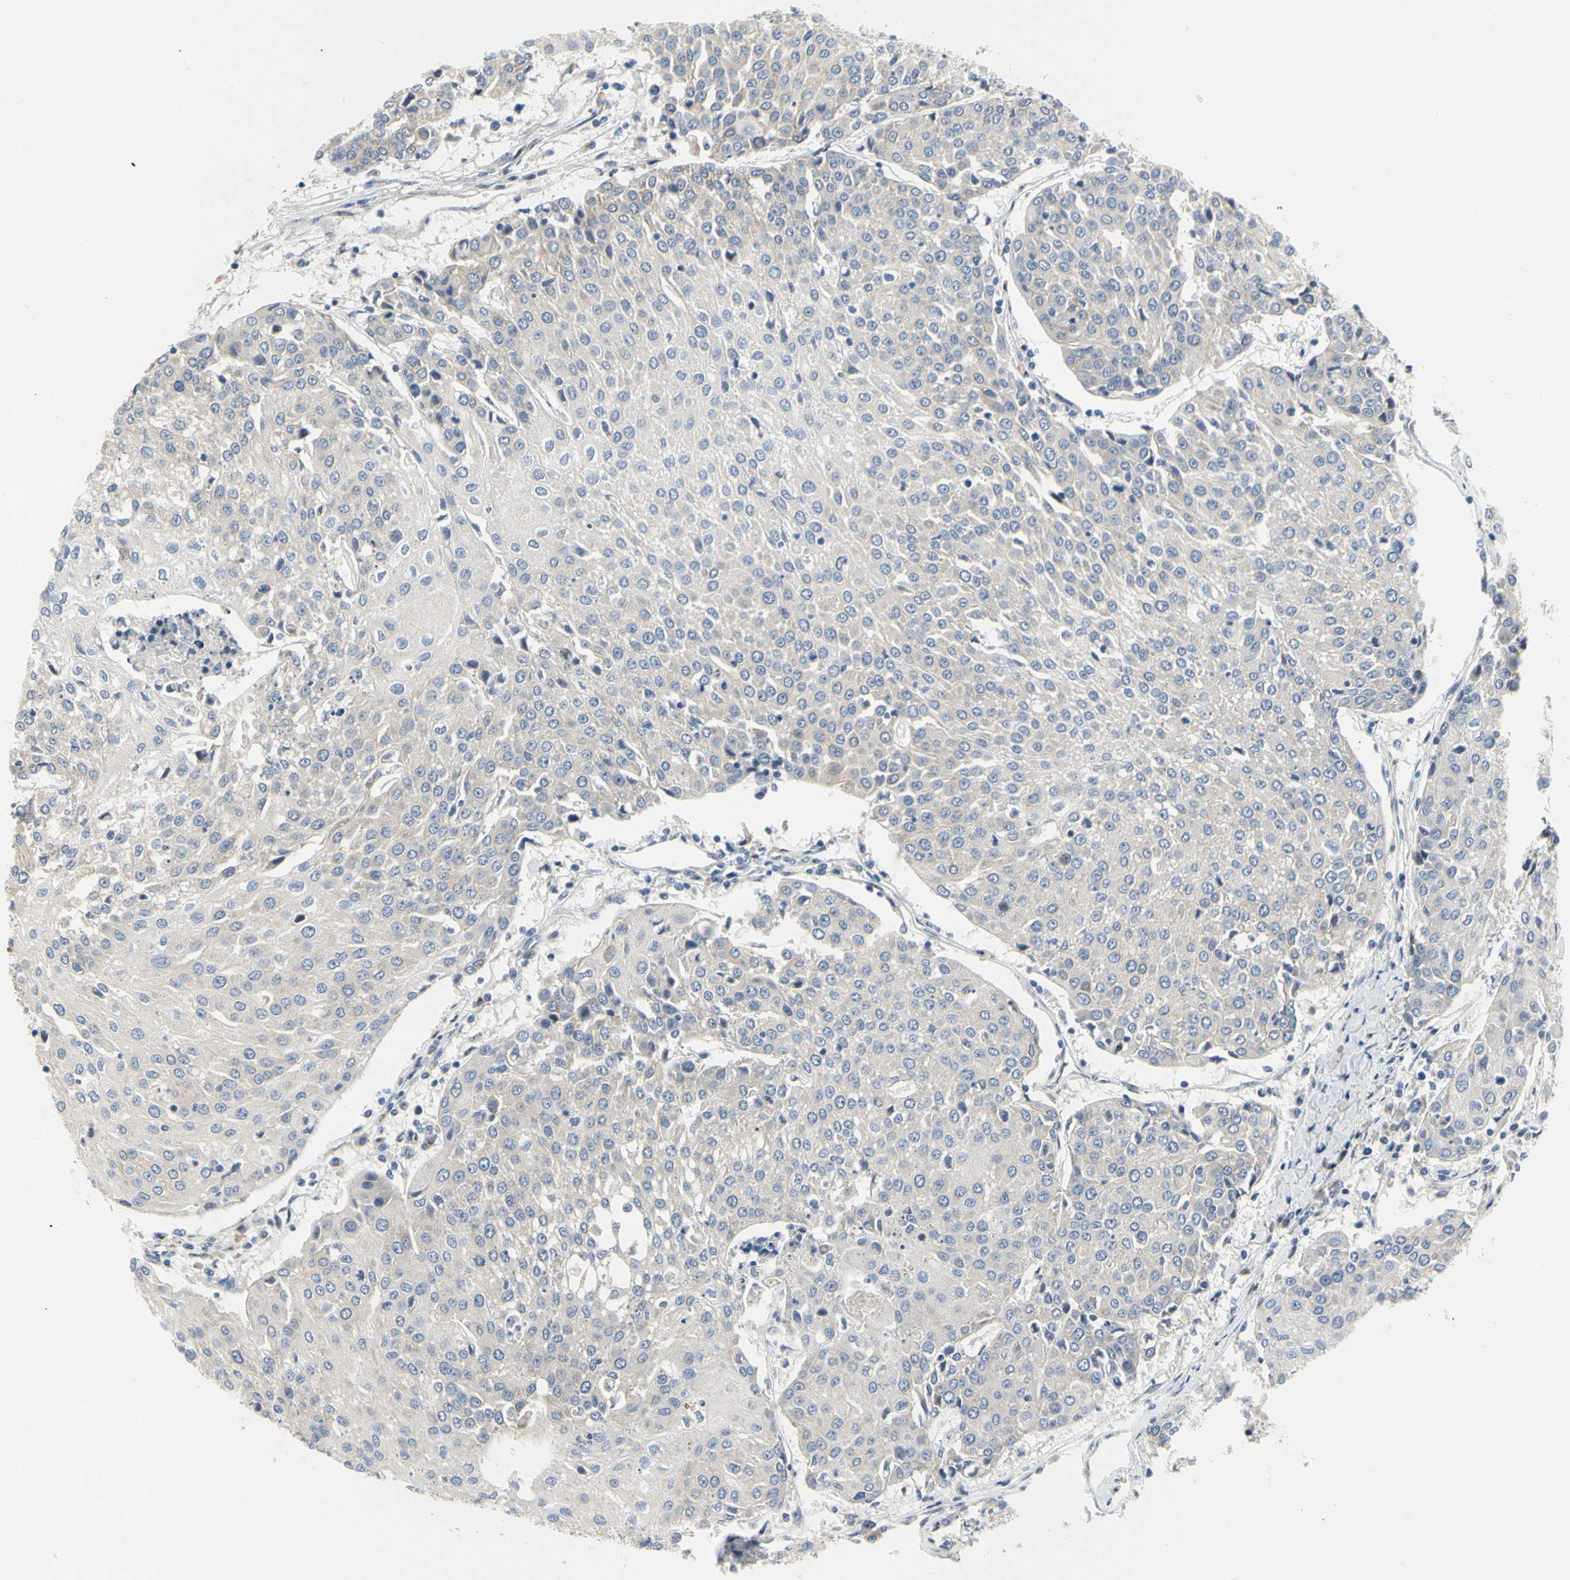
{"staining": {"intensity": "negative", "quantity": "none", "location": "none"}, "tissue": "urothelial cancer", "cell_type": "Tumor cells", "image_type": "cancer", "snomed": [{"axis": "morphology", "description": "Urothelial carcinoma, High grade"}, {"axis": "topography", "description": "Urinary bladder"}], "caption": "A micrograph of urothelial cancer stained for a protein demonstrates no brown staining in tumor cells.", "gene": "NFASC", "patient": {"sex": "female", "age": 85}}